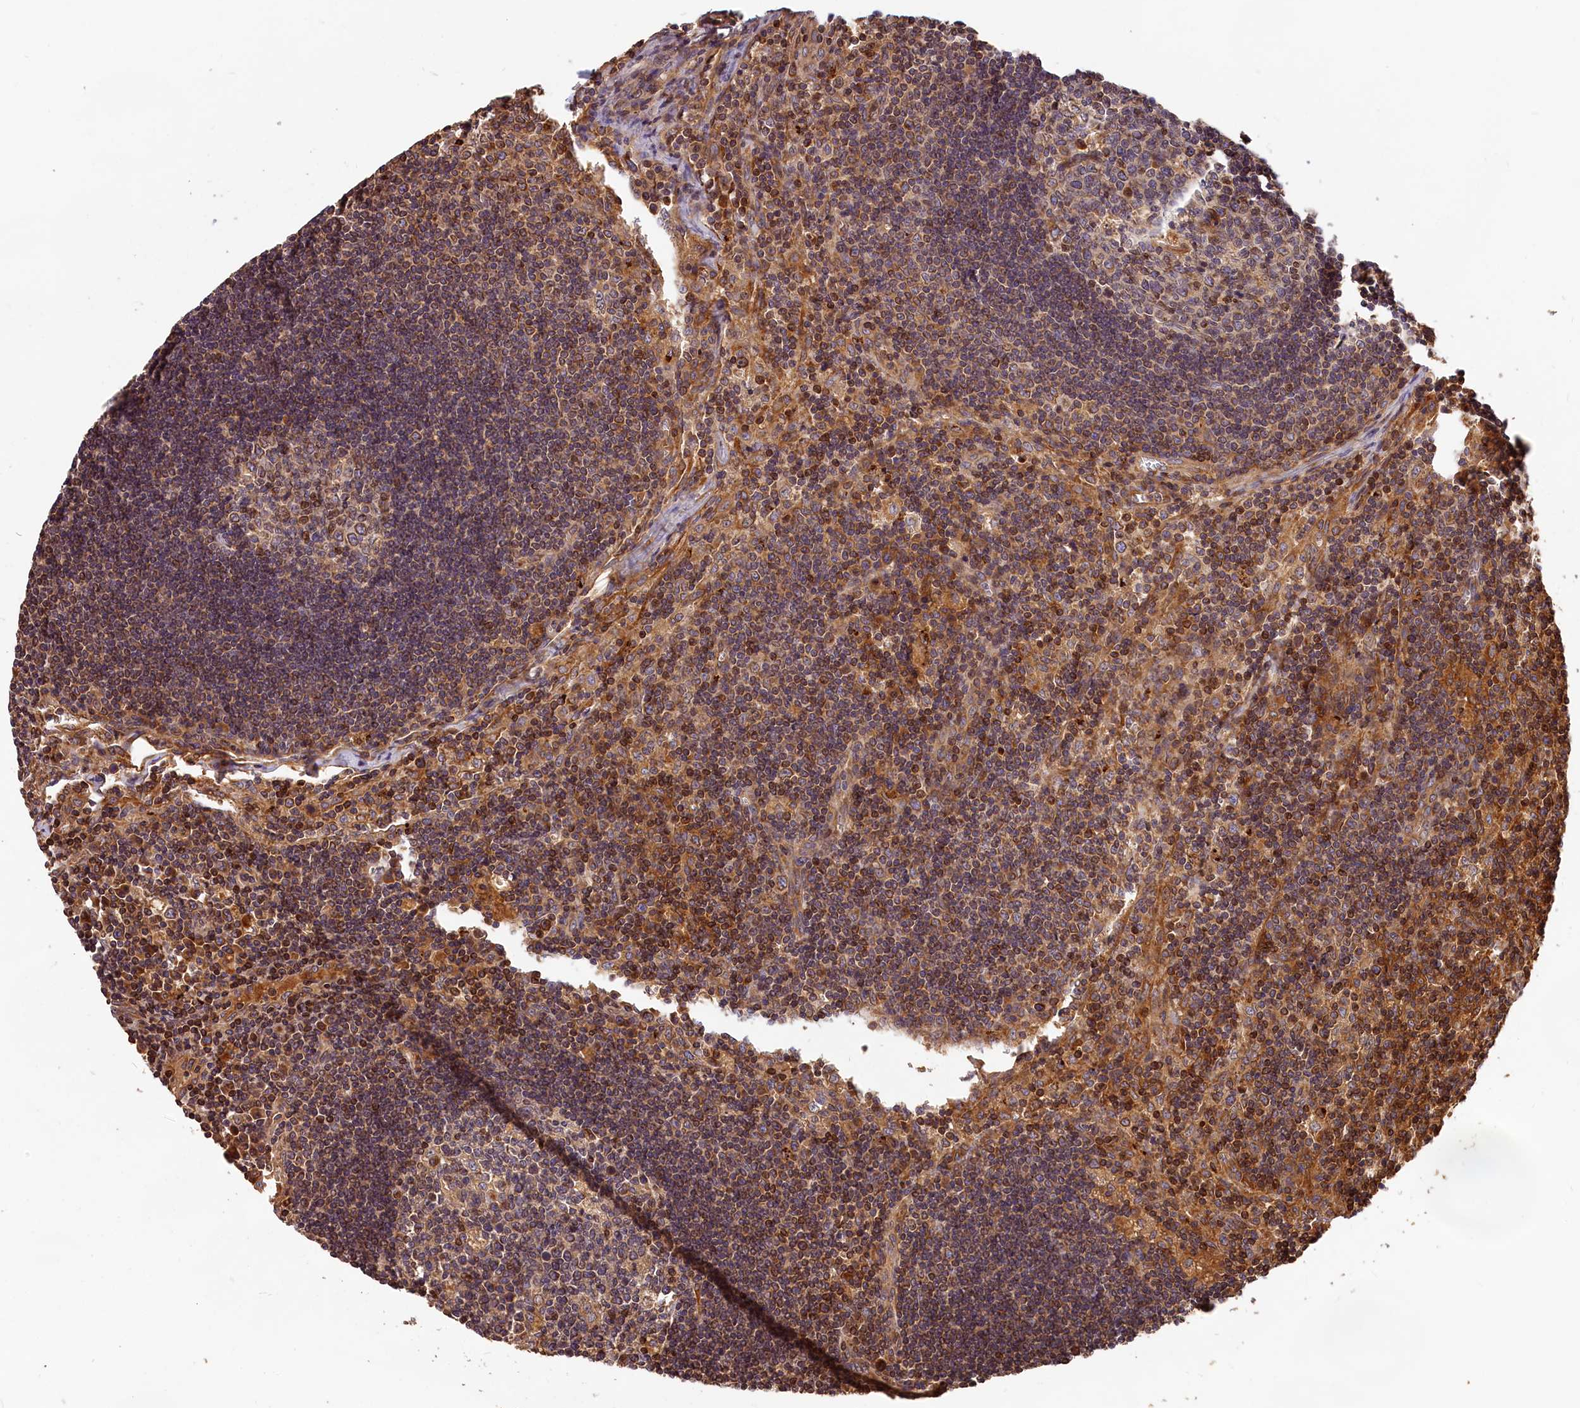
{"staining": {"intensity": "moderate", "quantity": "<25%", "location": "cytoplasmic/membranous"}, "tissue": "lymph node", "cell_type": "Germinal center cells", "image_type": "normal", "snomed": [{"axis": "morphology", "description": "Normal tissue, NOS"}, {"axis": "topography", "description": "Lymph node"}], "caption": "Moderate cytoplasmic/membranous positivity is identified in approximately <25% of germinal center cells in normal lymph node. (brown staining indicates protein expression, while blue staining denotes nuclei).", "gene": "HMOX2", "patient": {"sex": "male", "age": 58}}